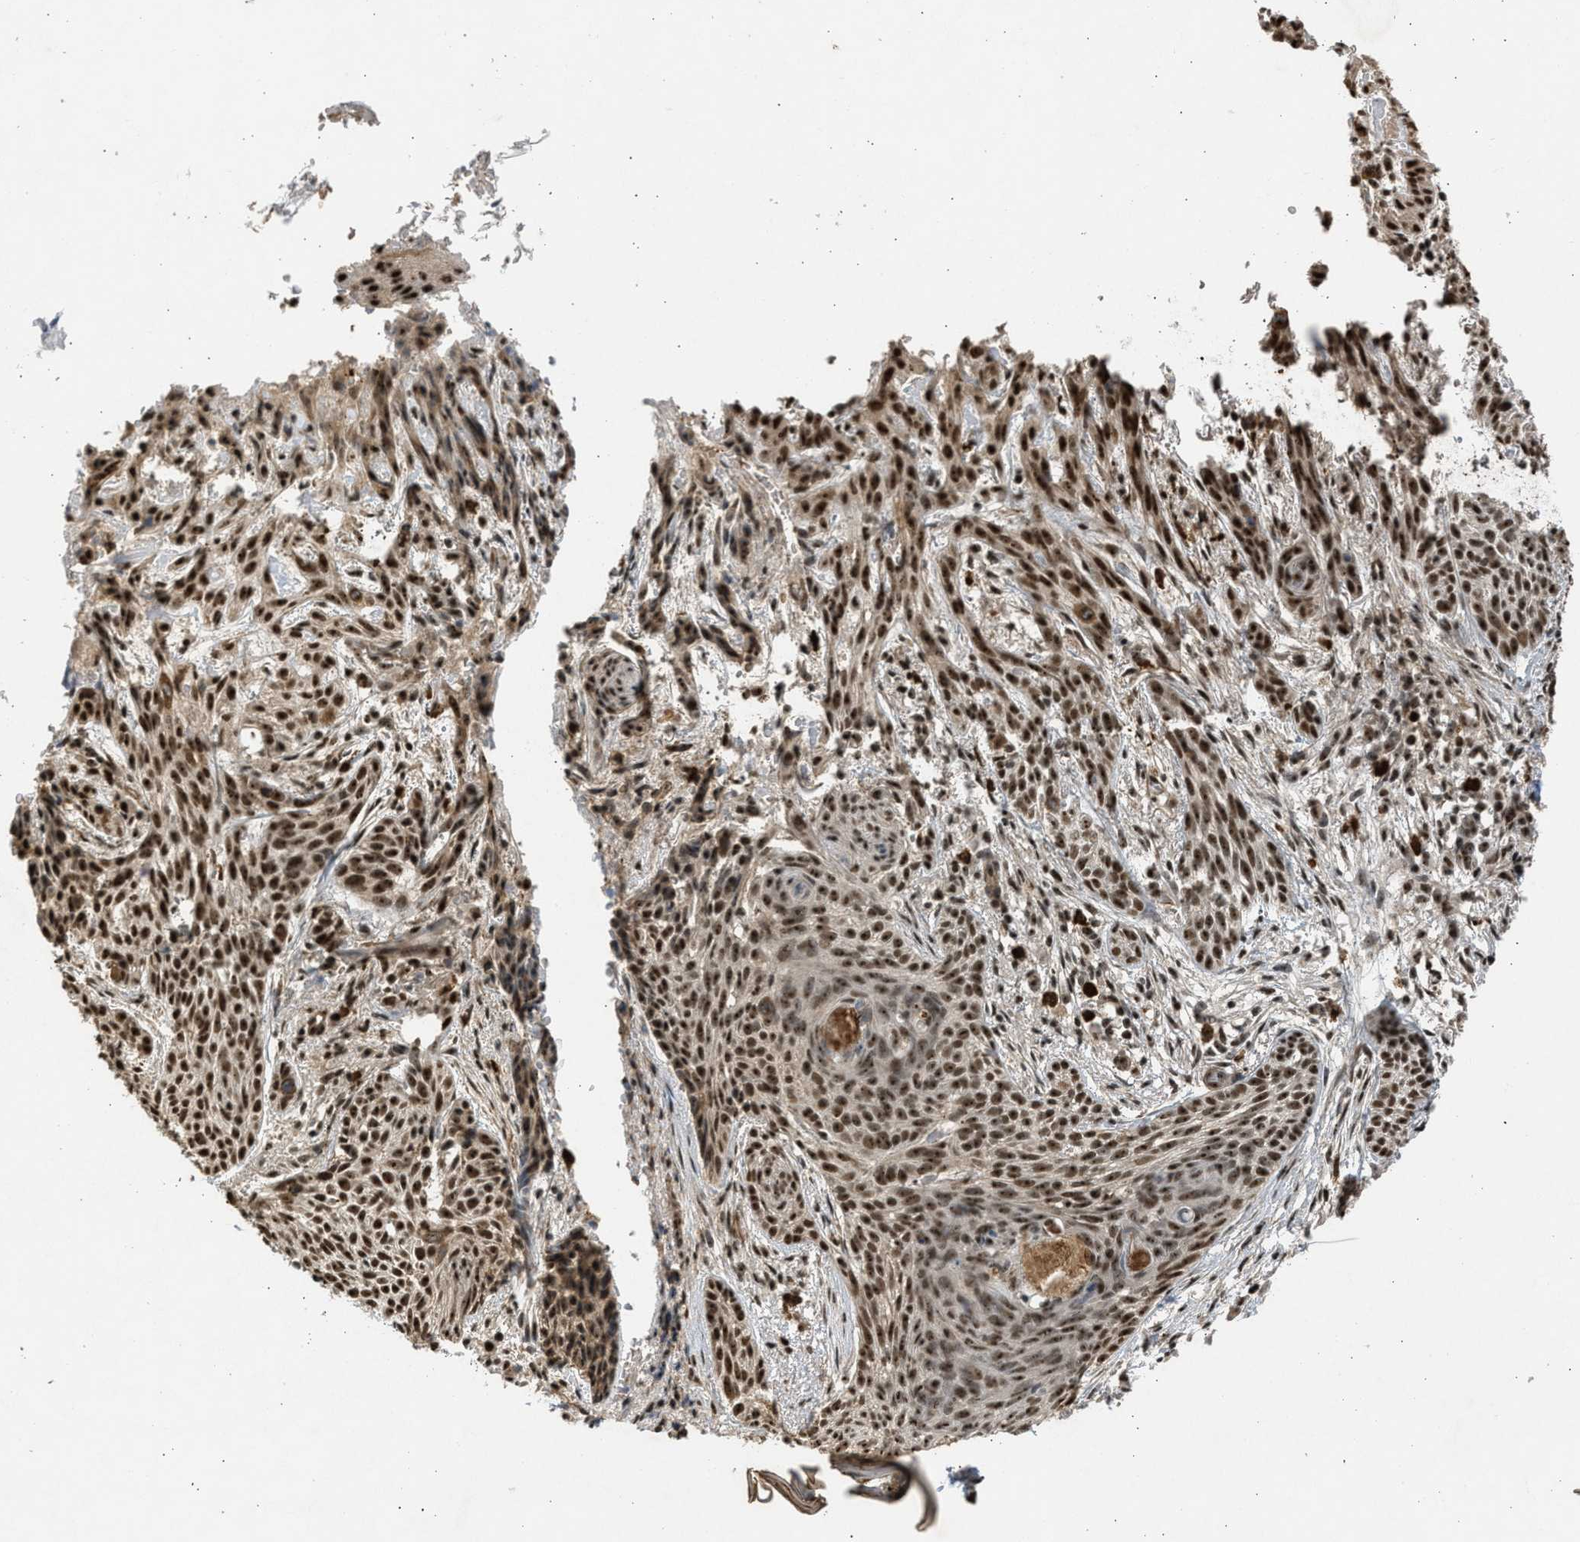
{"staining": {"intensity": "strong", "quantity": ">75%", "location": "nuclear"}, "tissue": "skin cancer", "cell_type": "Tumor cells", "image_type": "cancer", "snomed": [{"axis": "morphology", "description": "Basal cell carcinoma"}, {"axis": "topography", "description": "Skin"}], "caption": "Basal cell carcinoma (skin) stained with a protein marker demonstrates strong staining in tumor cells.", "gene": "TFDP2", "patient": {"sex": "female", "age": 59}}